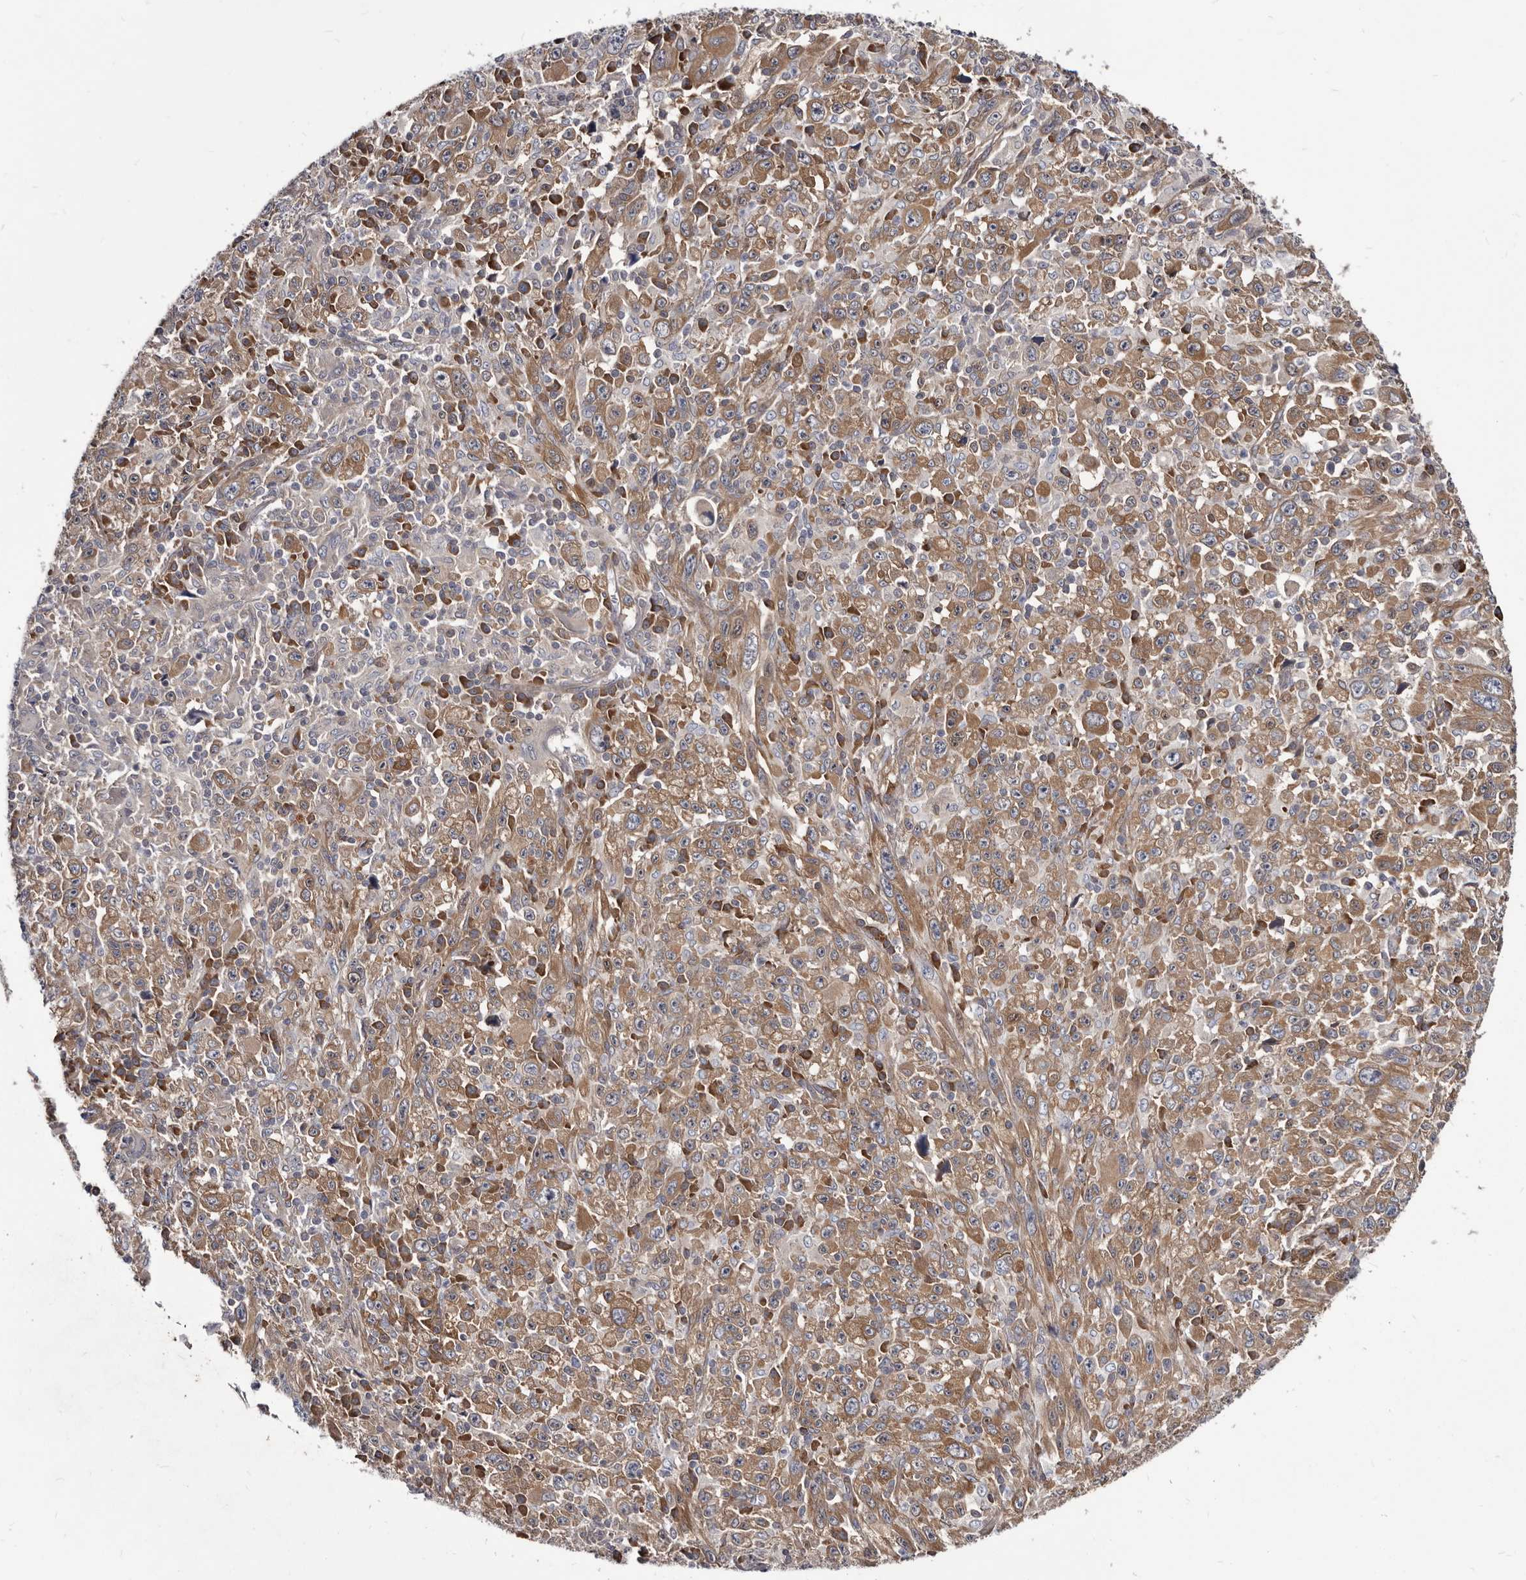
{"staining": {"intensity": "moderate", "quantity": ">75%", "location": "cytoplasmic/membranous"}, "tissue": "melanoma", "cell_type": "Tumor cells", "image_type": "cancer", "snomed": [{"axis": "morphology", "description": "Malignant melanoma, Metastatic site"}, {"axis": "topography", "description": "Skin"}], "caption": "This is a photomicrograph of immunohistochemistry (IHC) staining of malignant melanoma (metastatic site), which shows moderate positivity in the cytoplasmic/membranous of tumor cells.", "gene": "ABCF2", "patient": {"sex": "female", "age": 56}}